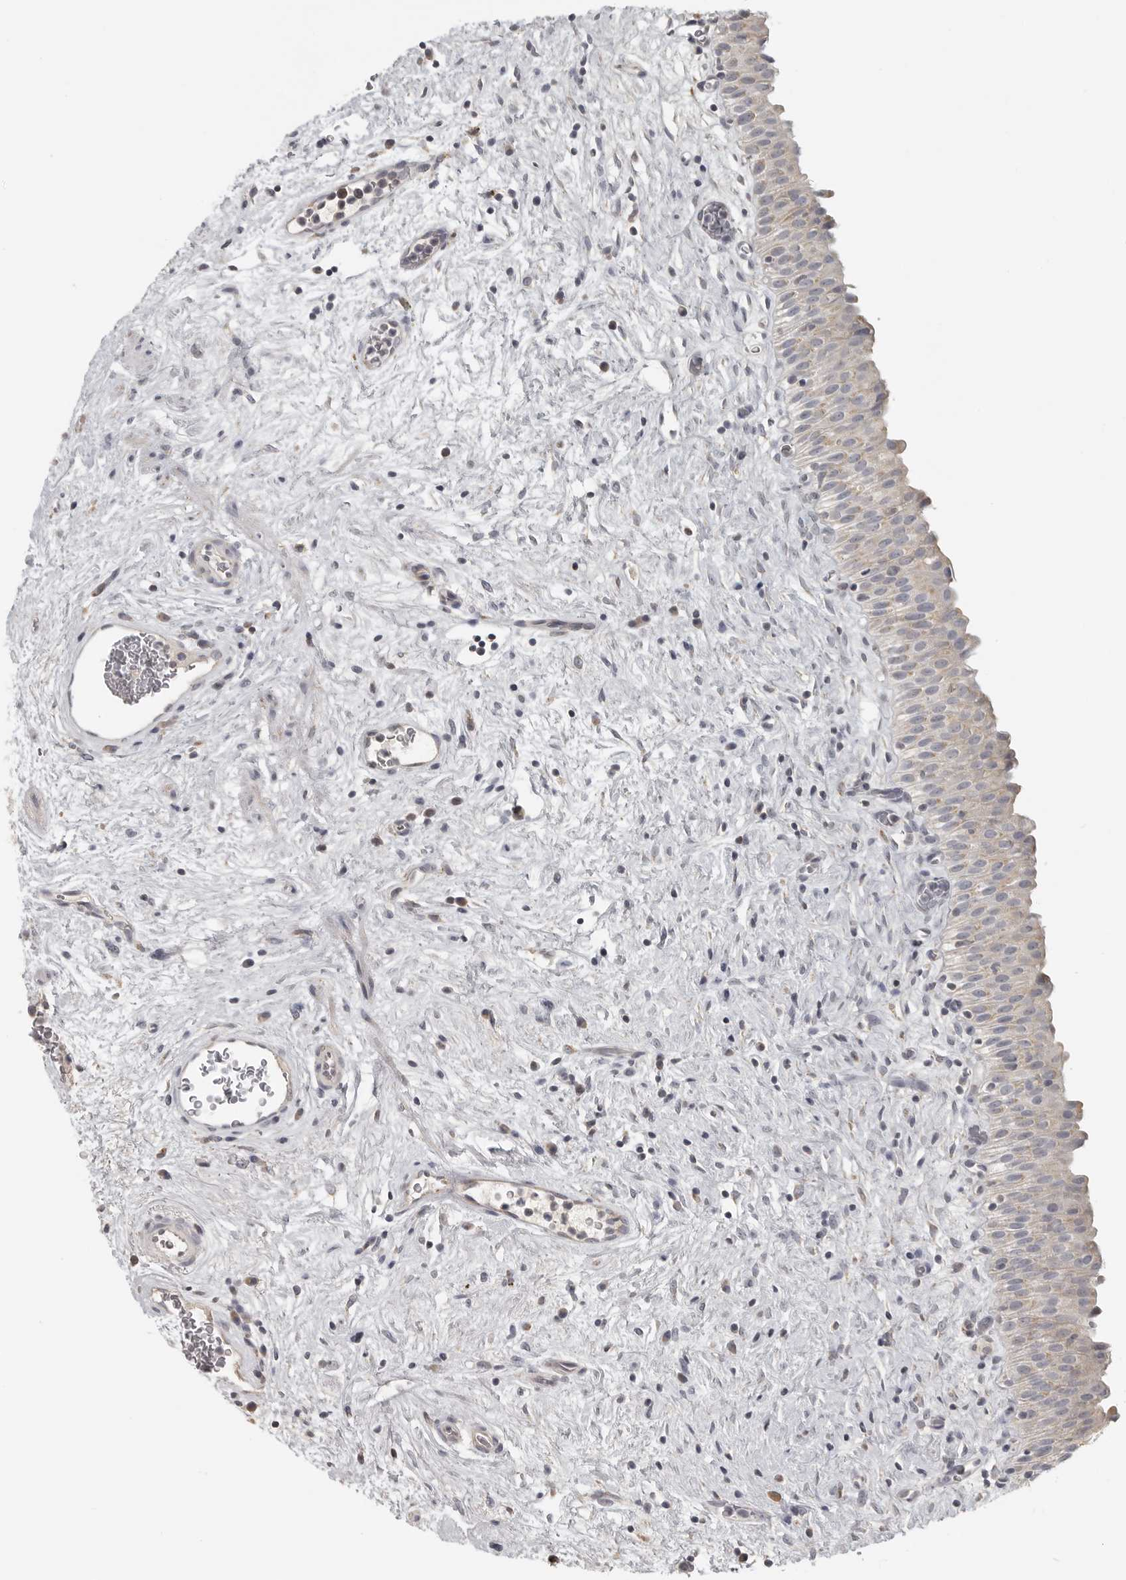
{"staining": {"intensity": "negative", "quantity": "none", "location": "none"}, "tissue": "urinary bladder", "cell_type": "Urothelial cells", "image_type": "normal", "snomed": [{"axis": "morphology", "description": "Normal tissue, NOS"}, {"axis": "topography", "description": "Urinary bladder"}], "caption": "There is no significant staining in urothelial cells of urinary bladder. The staining is performed using DAB brown chromogen with nuclei counter-stained in using hematoxylin.", "gene": "RXFP3", "patient": {"sex": "male", "age": 82}}